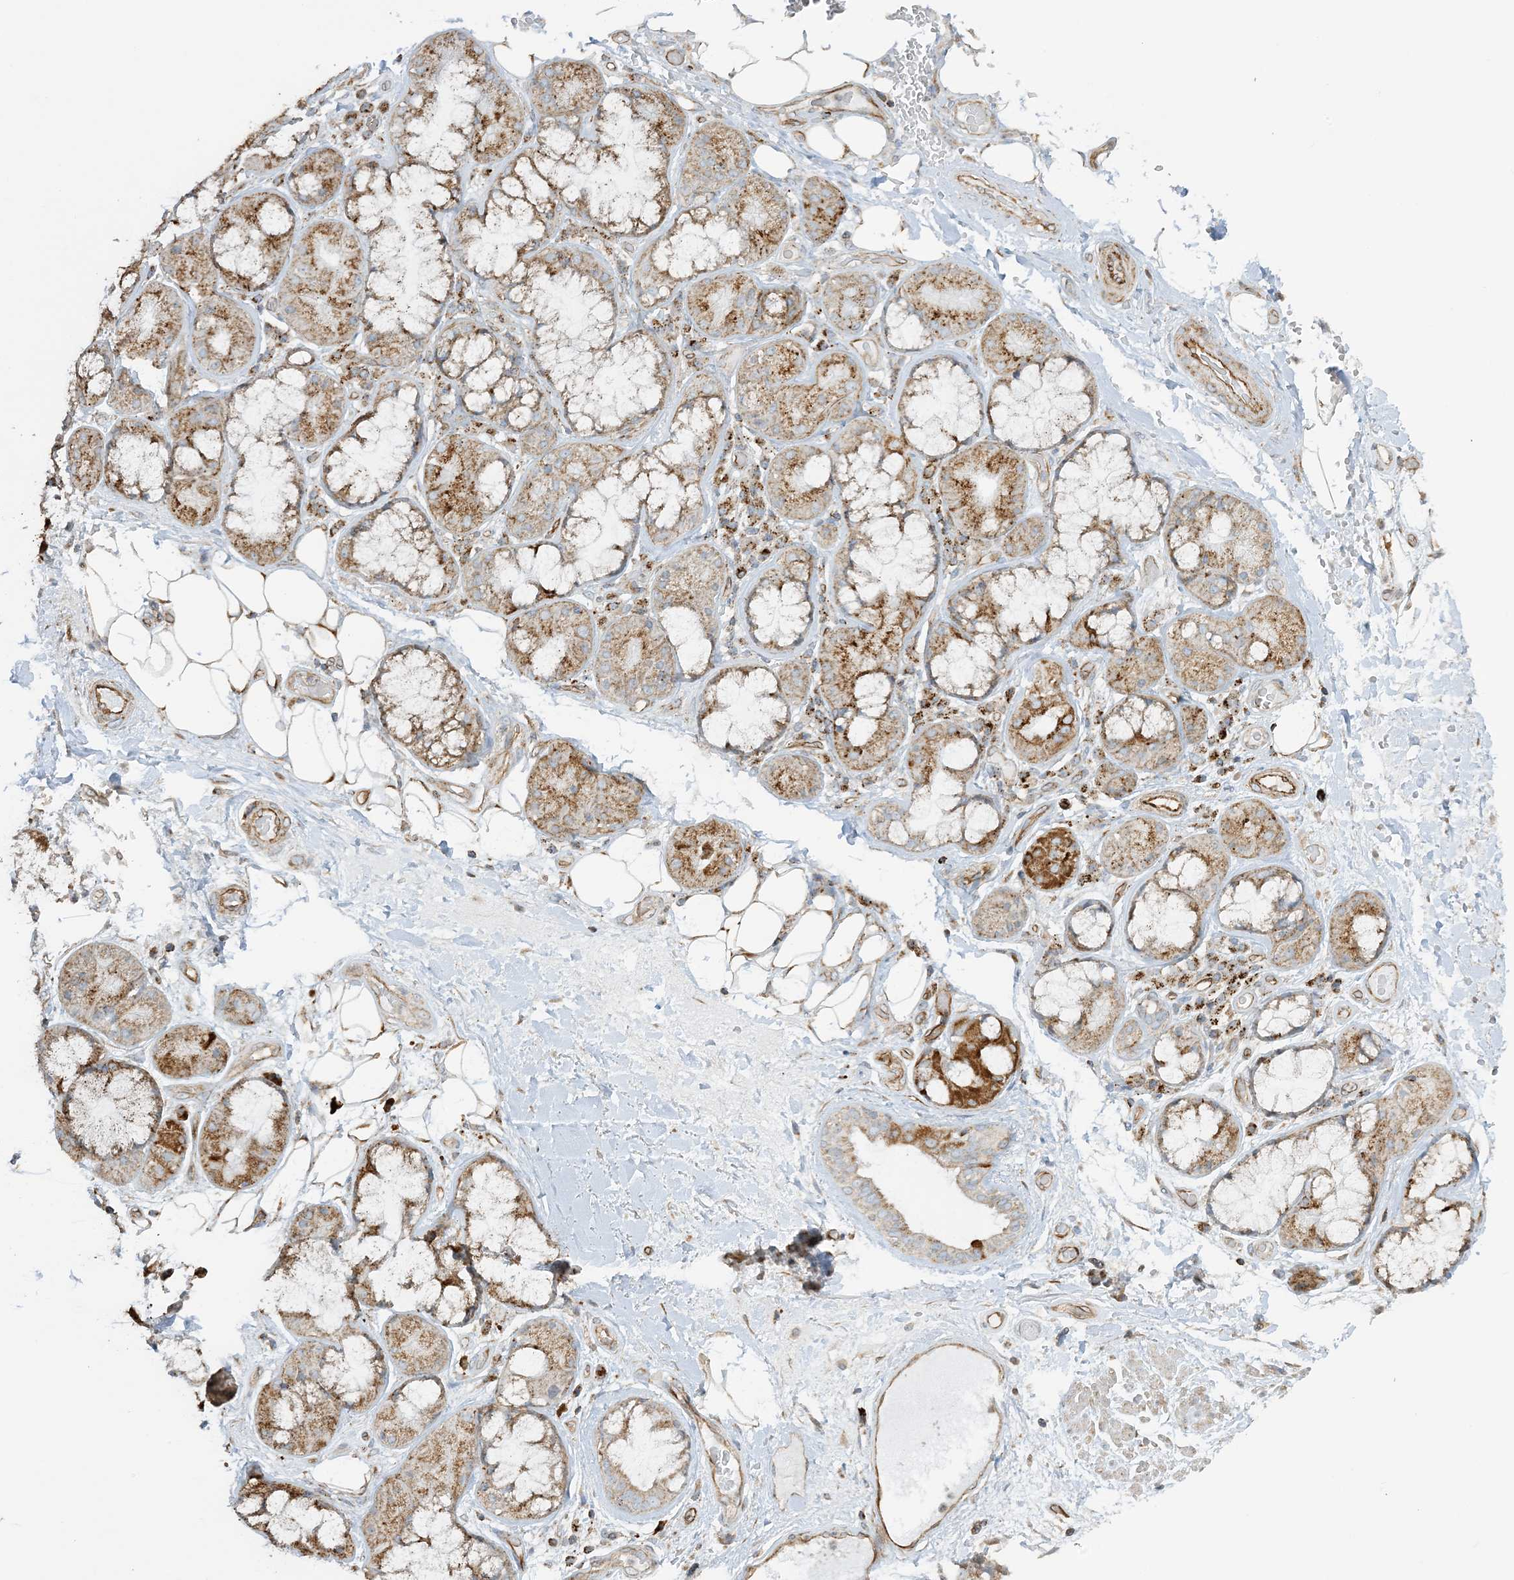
{"staining": {"intensity": "moderate", "quantity": "25%-75%", "location": "cytoplasmic/membranous"}, "tissue": "bronchus", "cell_type": "Respiratory epithelial cells", "image_type": "normal", "snomed": [{"axis": "morphology", "description": "Normal tissue, NOS"}, {"axis": "morphology", "description": "Squamous cell carcinoma, NOS"}, {"axis": "topography", "description": "Lymph node"}, {"axis": "topography", "description": "Bronchus"}, {"axis": "topography", "description": "Lung"}], "caption": "Unremarkable bronchus exhibits moderate cytoplasmic/membranous staining in about 25%-75% of respiratory epithelial cells (DAB (3,3'-diaminobenzidine) = brown stain, brightfield microscopy at high magnification)..", "gene": "AGA", "patient": {"sex": "male", "age": 66}}